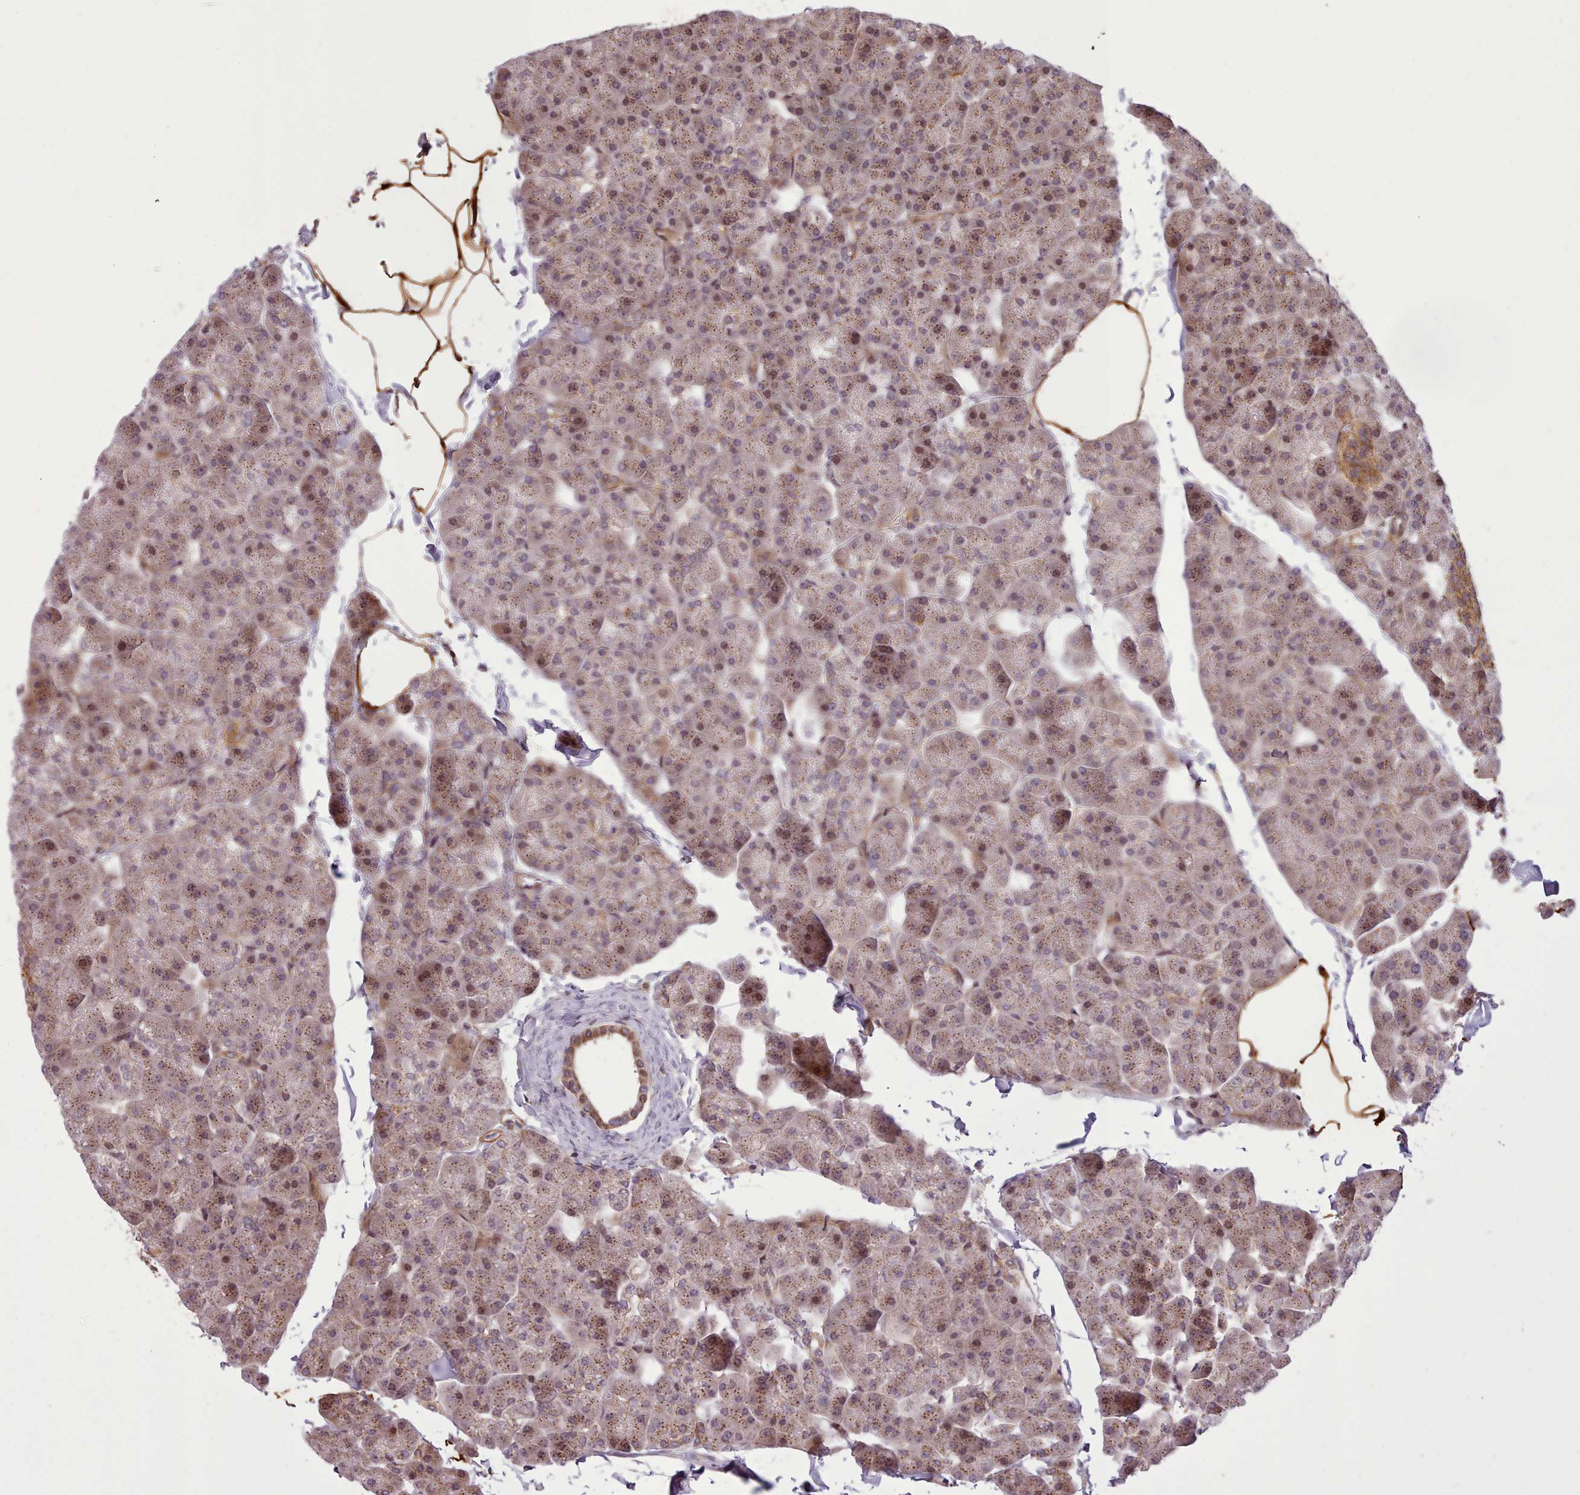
{"staining": {"intensity": "moderate", "quantity": ">75%", "location": "cytoplasmic/membranous,nuclear"}, "tissue": "pancreas", "cell_type": "Exocrine glandular cells", "image_type": "normal", "snomed": [{"axis": "morphology", "description": "Normal tissue, NOS"}, {"axis": "topography", "description": "Pancreas"}], "caption": "IHC image of normal pancreas stained for a protein (brown), which displays medium levels of moderate cytoplasmic/membranous,nuclear positivity in about >75% of exocrine glandular cells.", "gene": "NLRP7", "patient": {"sex": "male", "age": 35}}